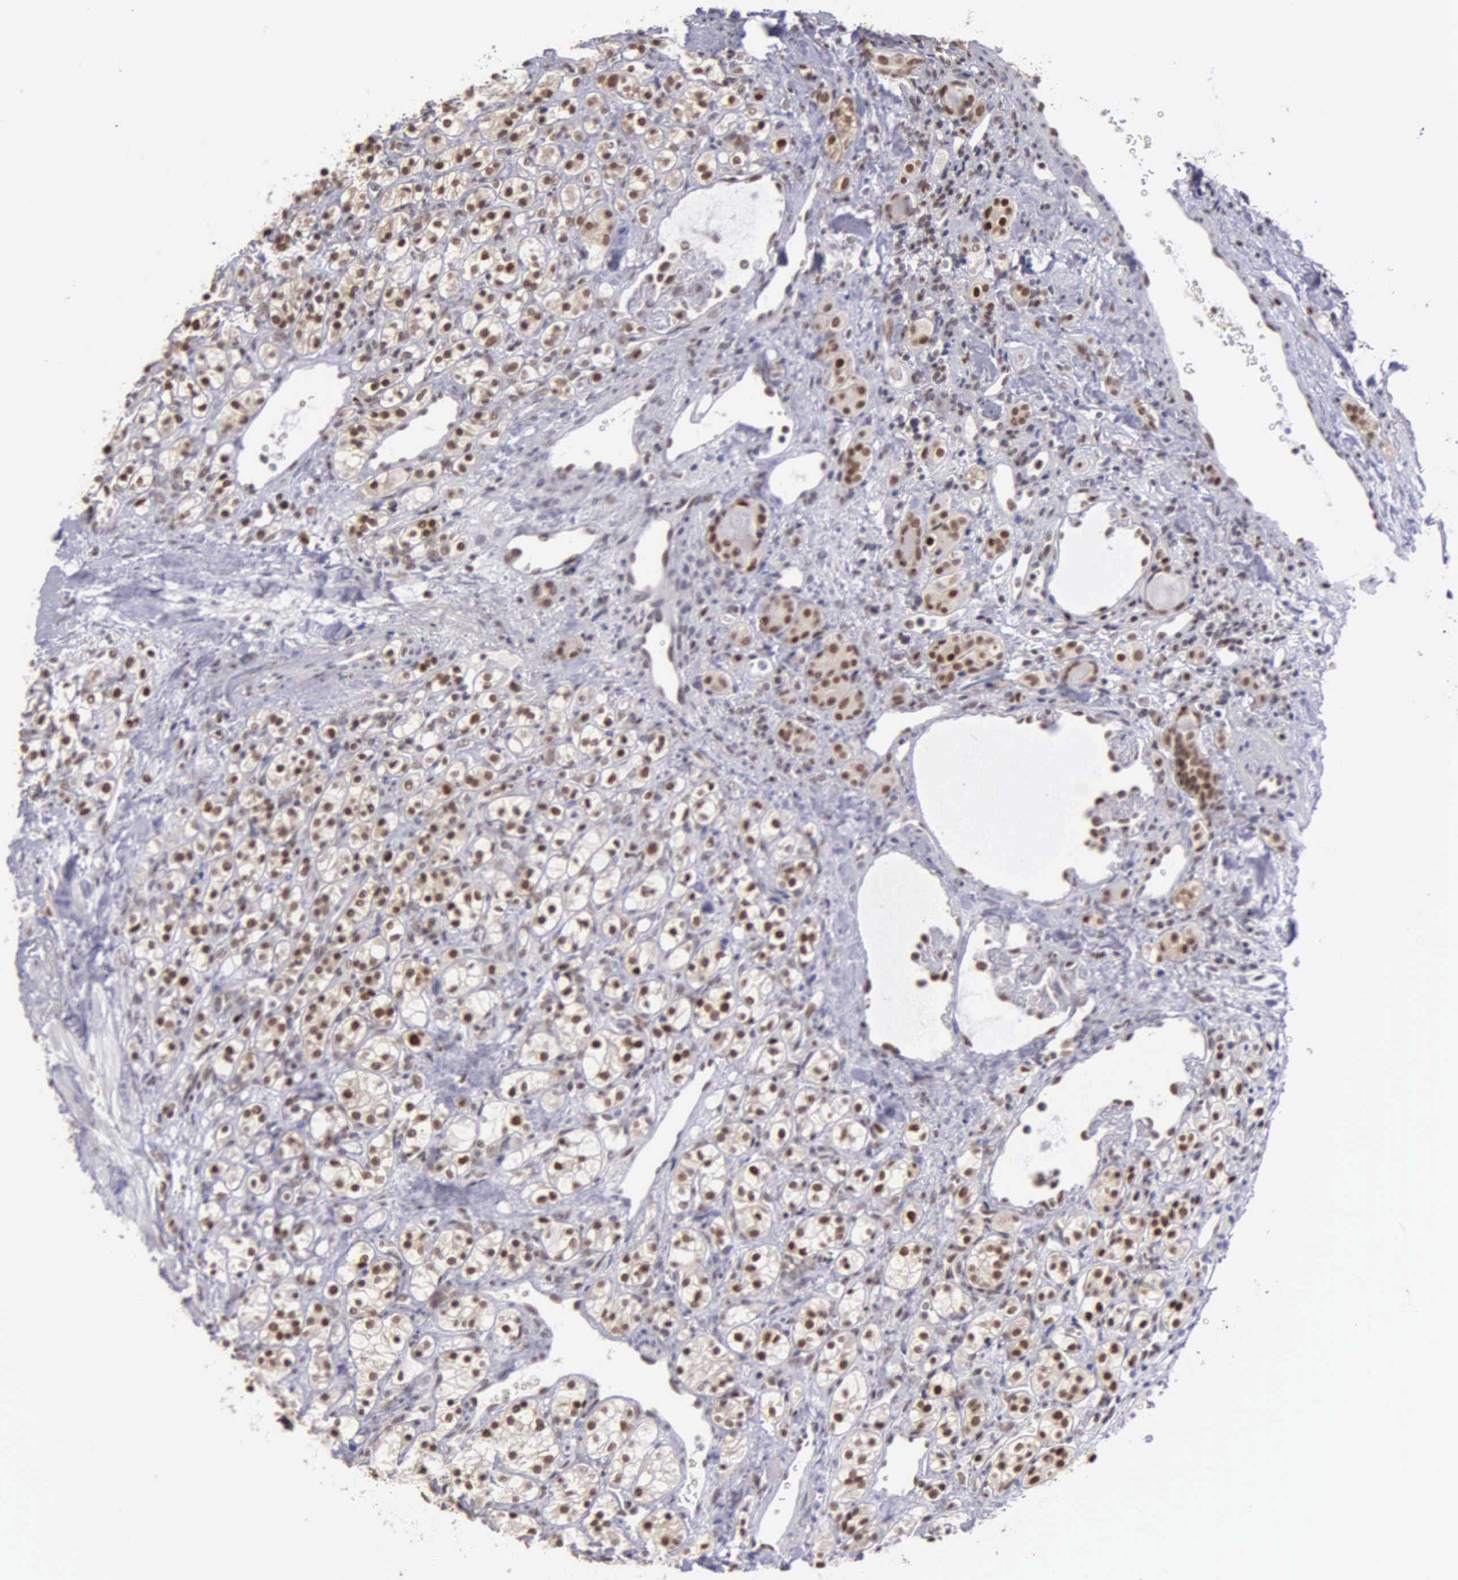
{"staining": {"intensity": "moderate", "quantity": ">75%", "location": "nuclear"}, "tissue": "renal cancer", "cell_type": "Tumor cells", "image_type": "cancer", "snomed": [{"axis": "morphology", "description": "Adenocarcinoma, NOS"}, {"axis": "topography", "description": "Kidney"}], "caption": "Adenocarcinoma (renal) stained with a brown dye demonstrates moderate nuclear positive positivity in about >75% of tumor cells.", "gene": "UBR7", "patient": {"sex": "male", "age": 77}}